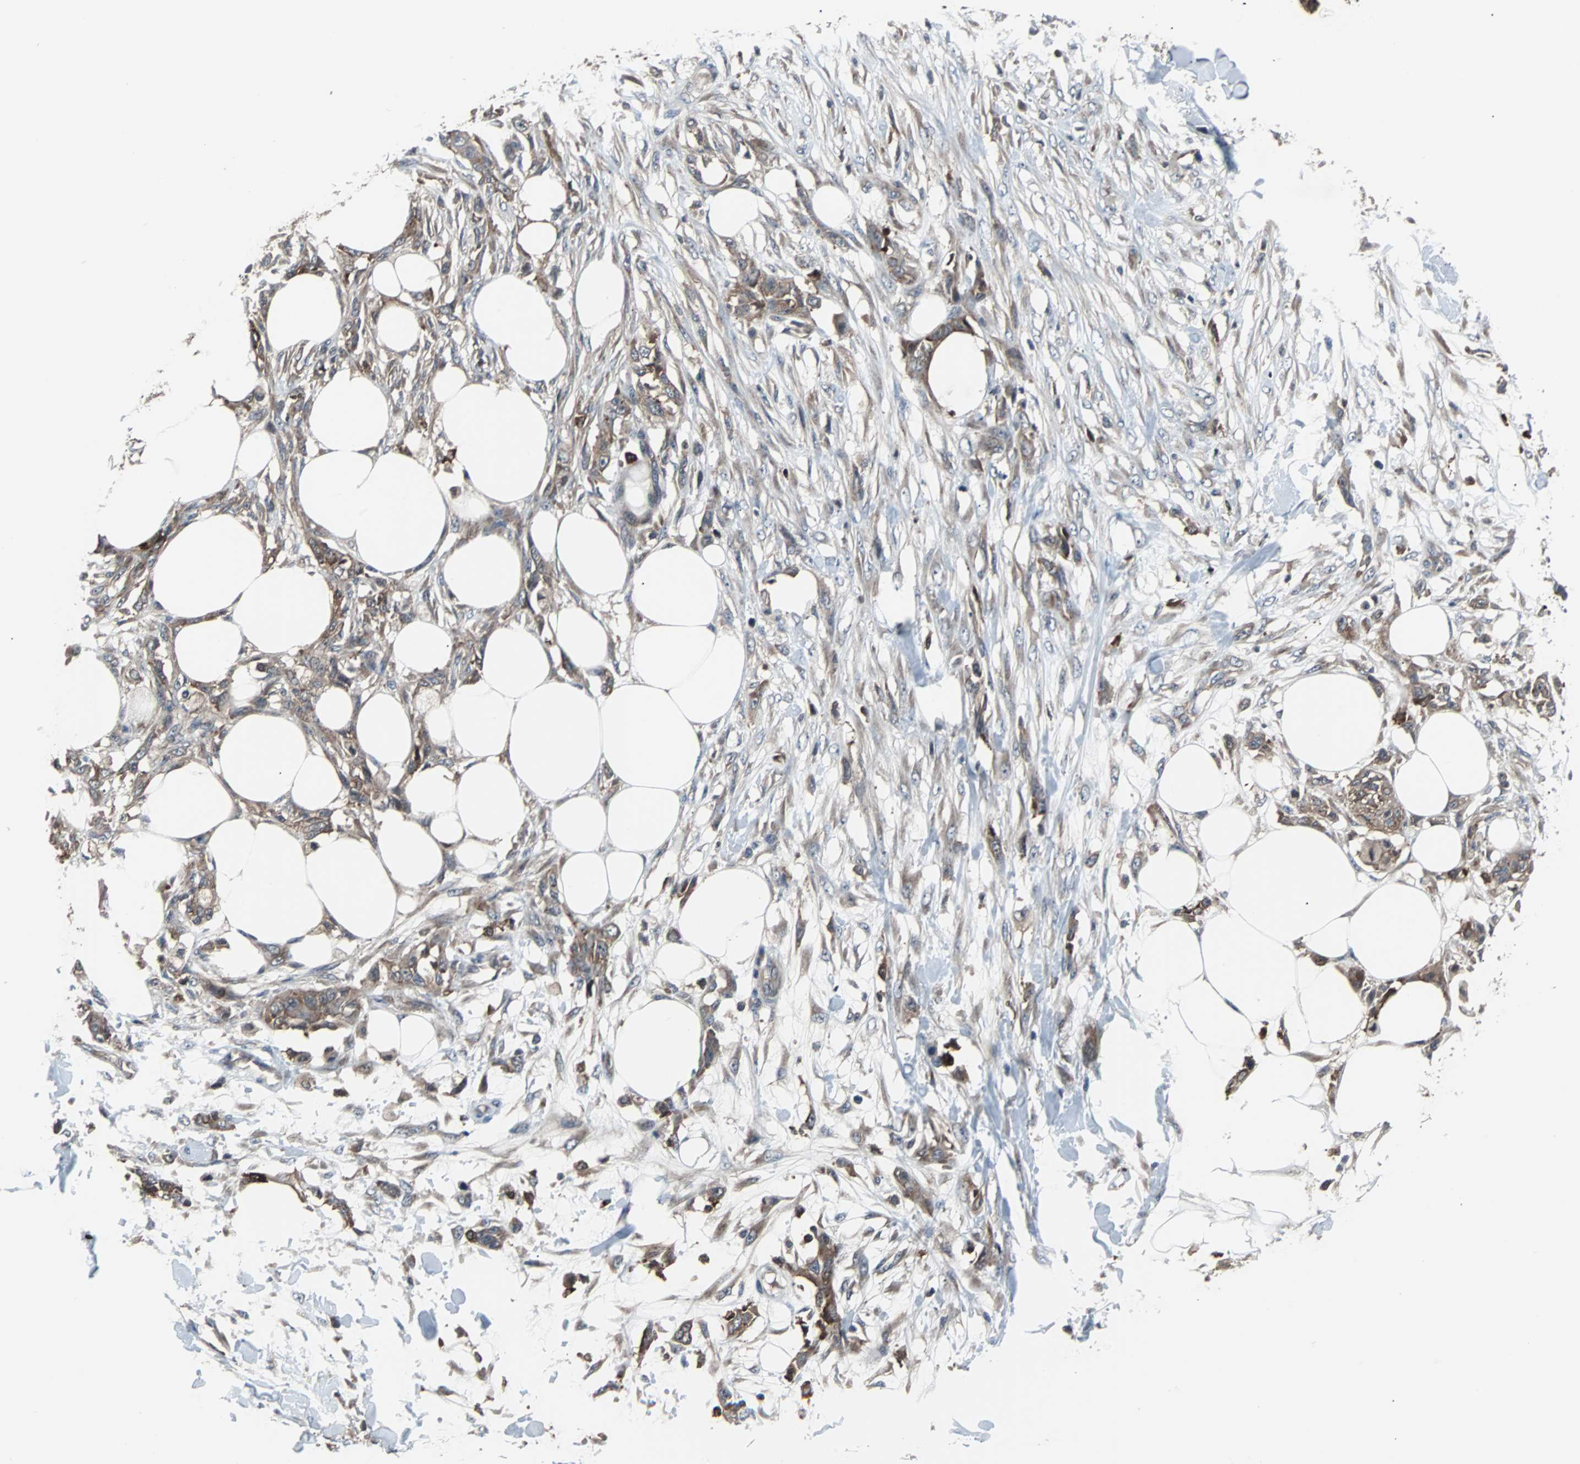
{"staining": {"intensity": "moderate", "quantity": "25%-75%", "location": "cytoplasmic/membranous"}, "tissue": "skin cancer", "cell_type": "Tumor cells", "image_type": "cancer", "snomed": [{"axis": "morphology", "description": "Squamous cell carcinoma, NOS"}, {"axis": "topography", "description": "Skin"}], "caption": "Human skin squamous cell carcinoma stained with a brown dye reveals moderate cytoplasmic/membranous positive staining in about 25%-75% of tumor cells.", "gene": "PAK1", "patient": {"sex": "female", "age": 59}}